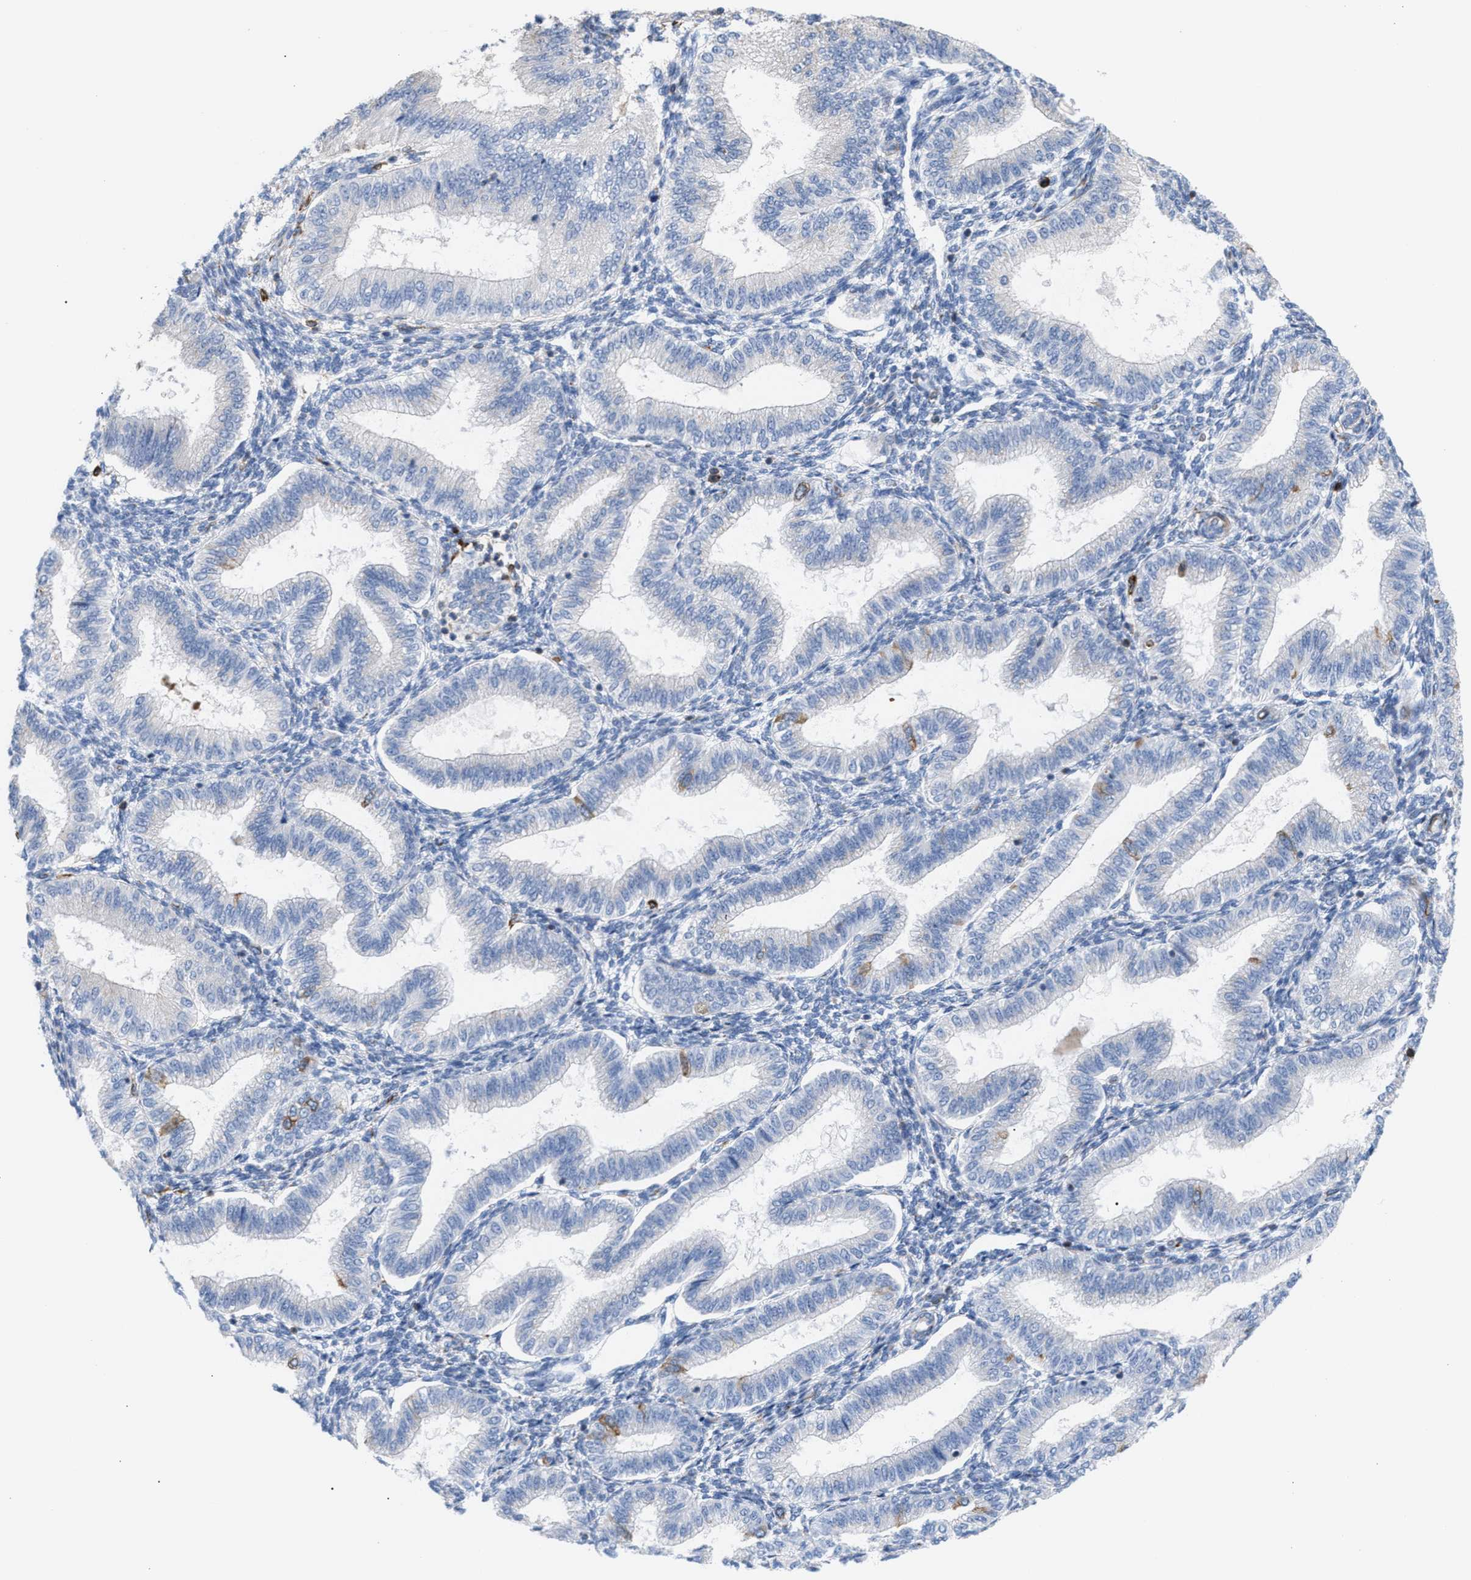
{"staining": {"intensity": "moderate", "quantity": "<25%", "location": "cytoplasmic/membranous"}, "tissue": "endometrium", "cell_type": "Cells in endometrial stroma", "image_type": "normal", "snomed": [{"axis": "morphology", "description": "Normal tissue, NOS"}, {"axis": "topography", "description": "Endometrium"}], "caption": "IHC of normal endometrium exhibits low levels of moderate cytoplasmic/membranous expression in about <25% of cells in endometrial stroma.", "gene": "TACC3", "patient": {"sex": "female", "age": 39}}